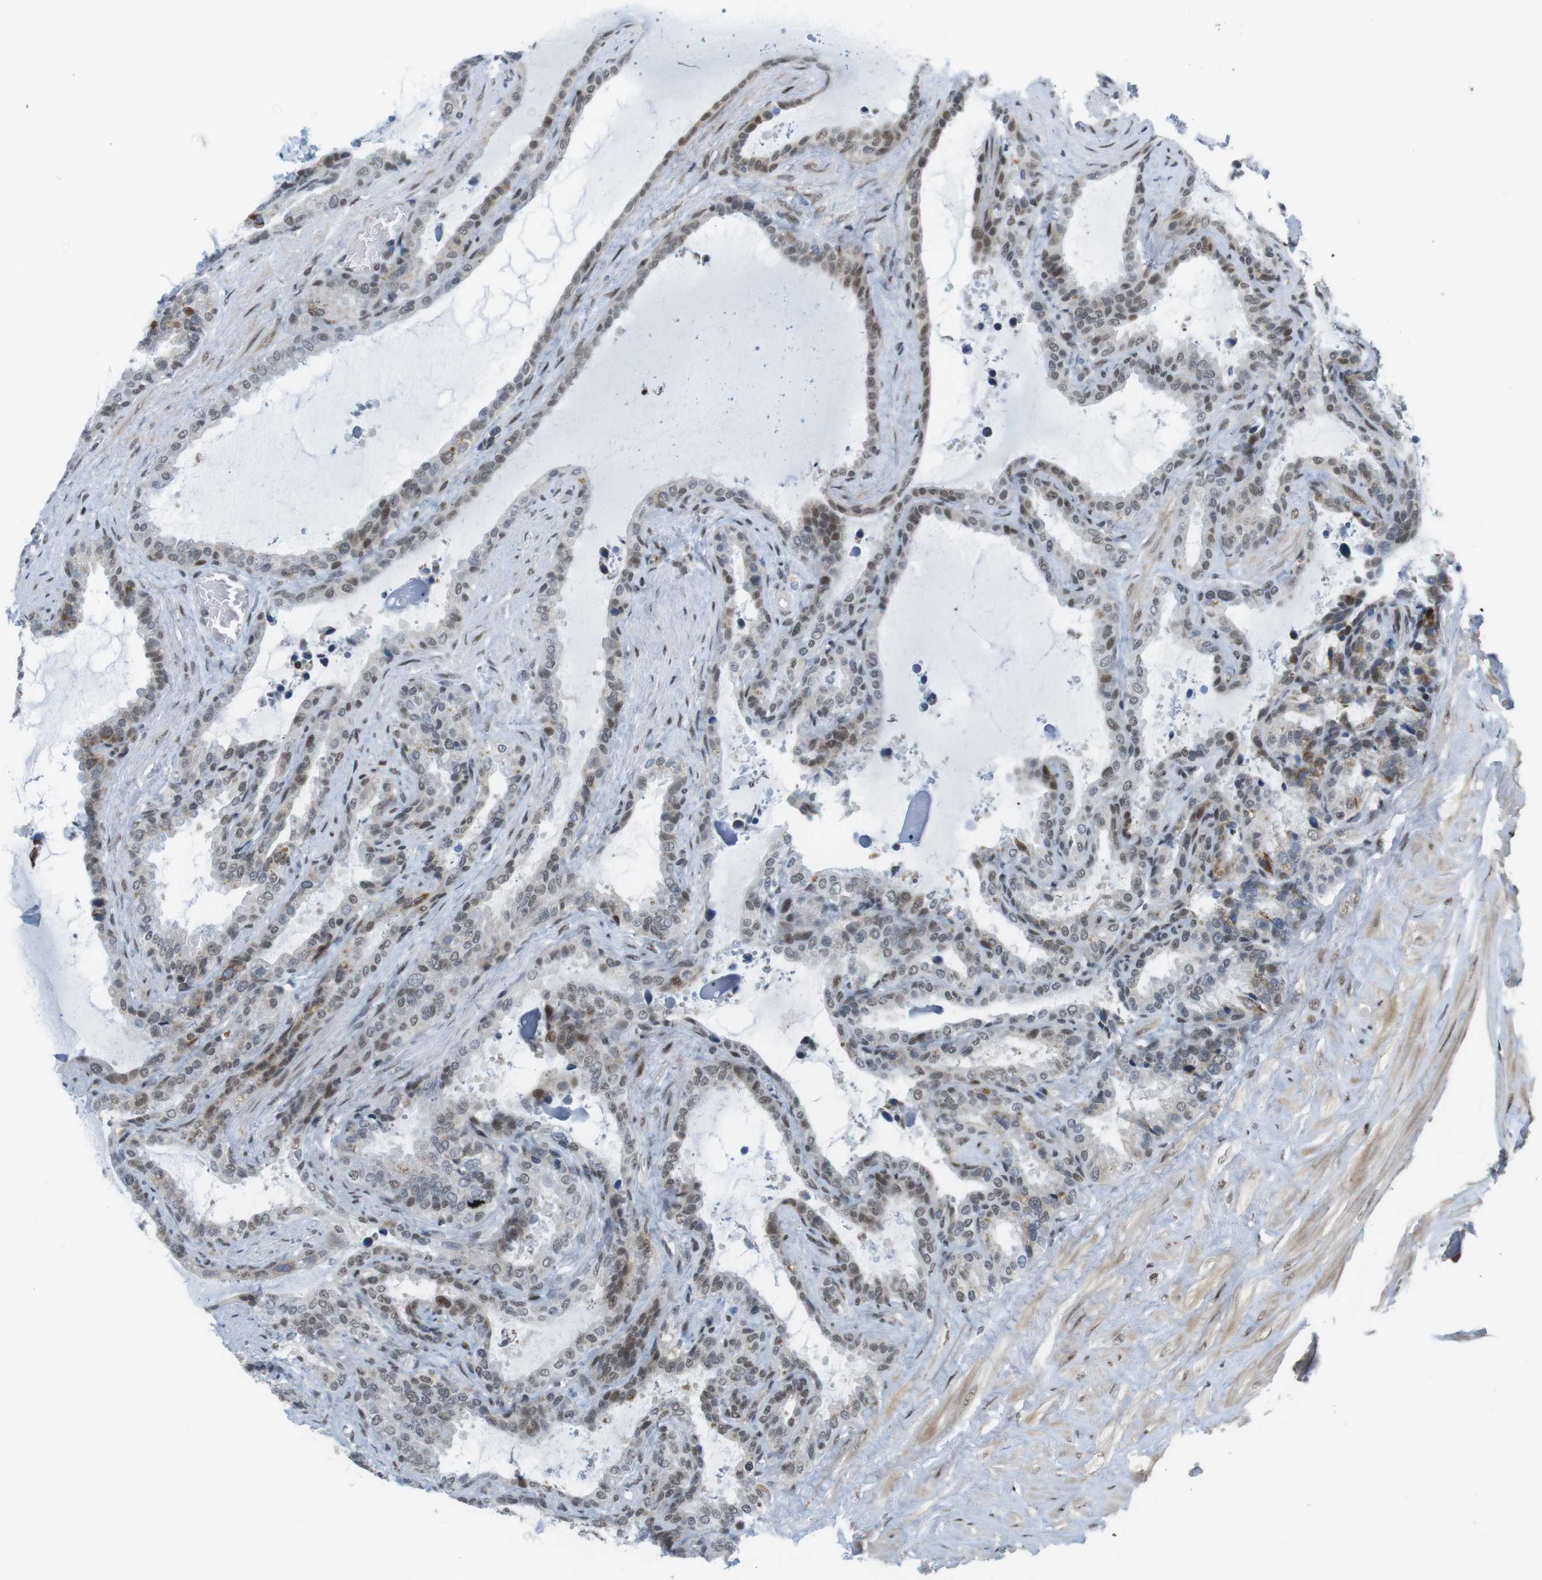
{"staining": {"intensity": "moderate", "quantity": "25%-75%", "location": "cytoplasmic/membranous,nuclear"}, "tissue": "seminal vesicle", "cell_type": "Glandular cells", "image_type": "normal", "snomed": [{"axis": "morphology", "description": "Normal tissue, NOS"}, {"axis": "topography", "description": "Seminal veicle"}], "caption": "Glandular cells demonstrate medium levels of moderate cytoplasmic/membranous,nuclear positivity in approximately 25%-75% of cells in benign seminal vesicle. (Brightfield microscopy of DAB IHC at high magnification).", "gene": "BRD4", "patient": {"sex": "male", "age": 46}}